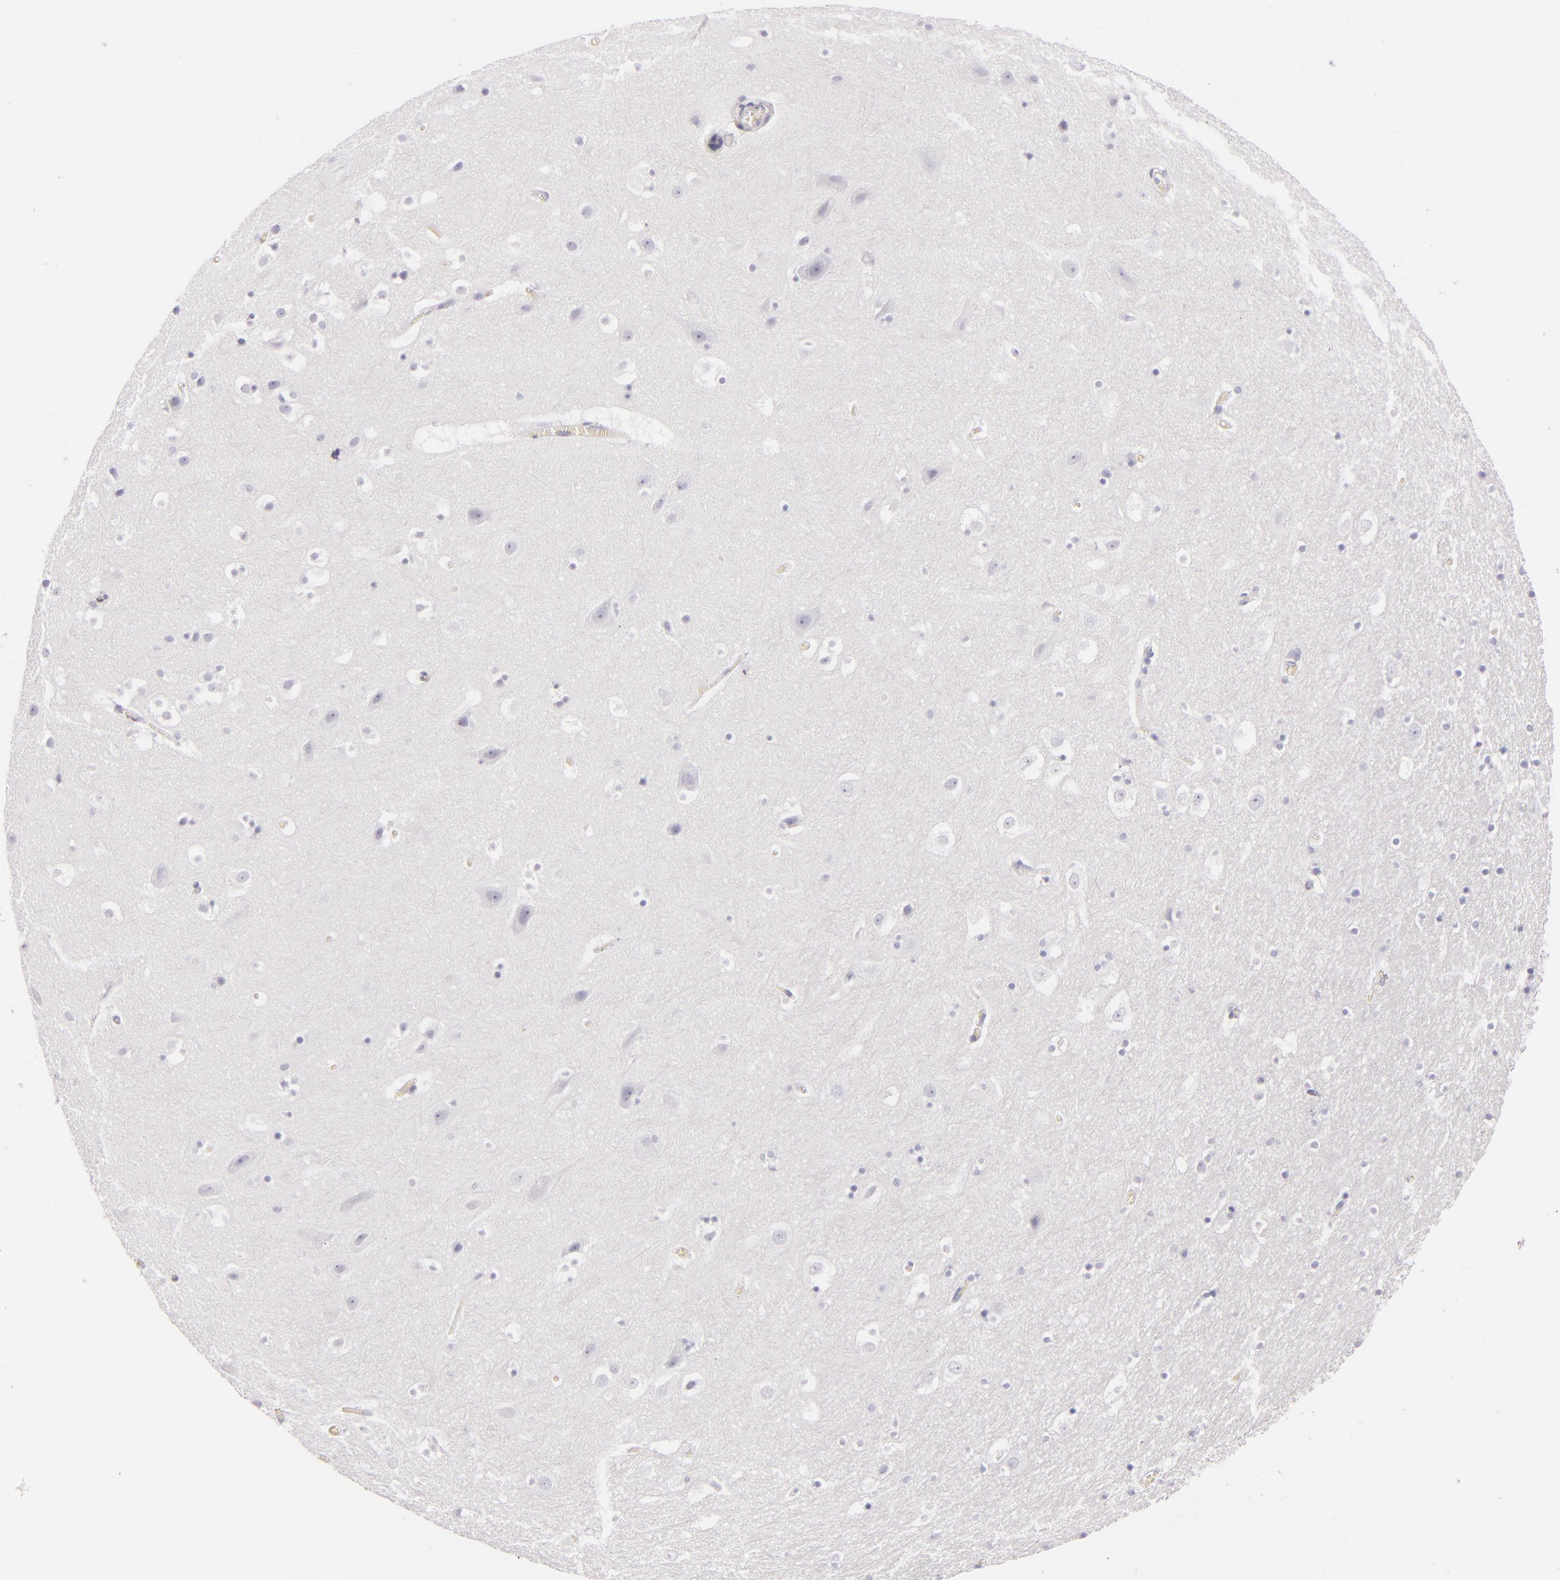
{"staining": {"intensity": "negative", "quantity": "none", "location": "none"}, "tissue": "hippocampus", "cell_type": "Glial cells", "image_type": "normal", "snomed": [{"axis": "morphology", "description": "Normal tissue, NOS"}, {"axis": "topography", "description": "Hippocampus"}], "caption": "Immunohistochemistry (IHC) histopathology image of normal human hippocampus stained for a protein (brown), which reveals no staining in glial cells. Nuclei are stained in blue.", "gene": "CD207", "patient": {"sex": "male", "age": 45}}